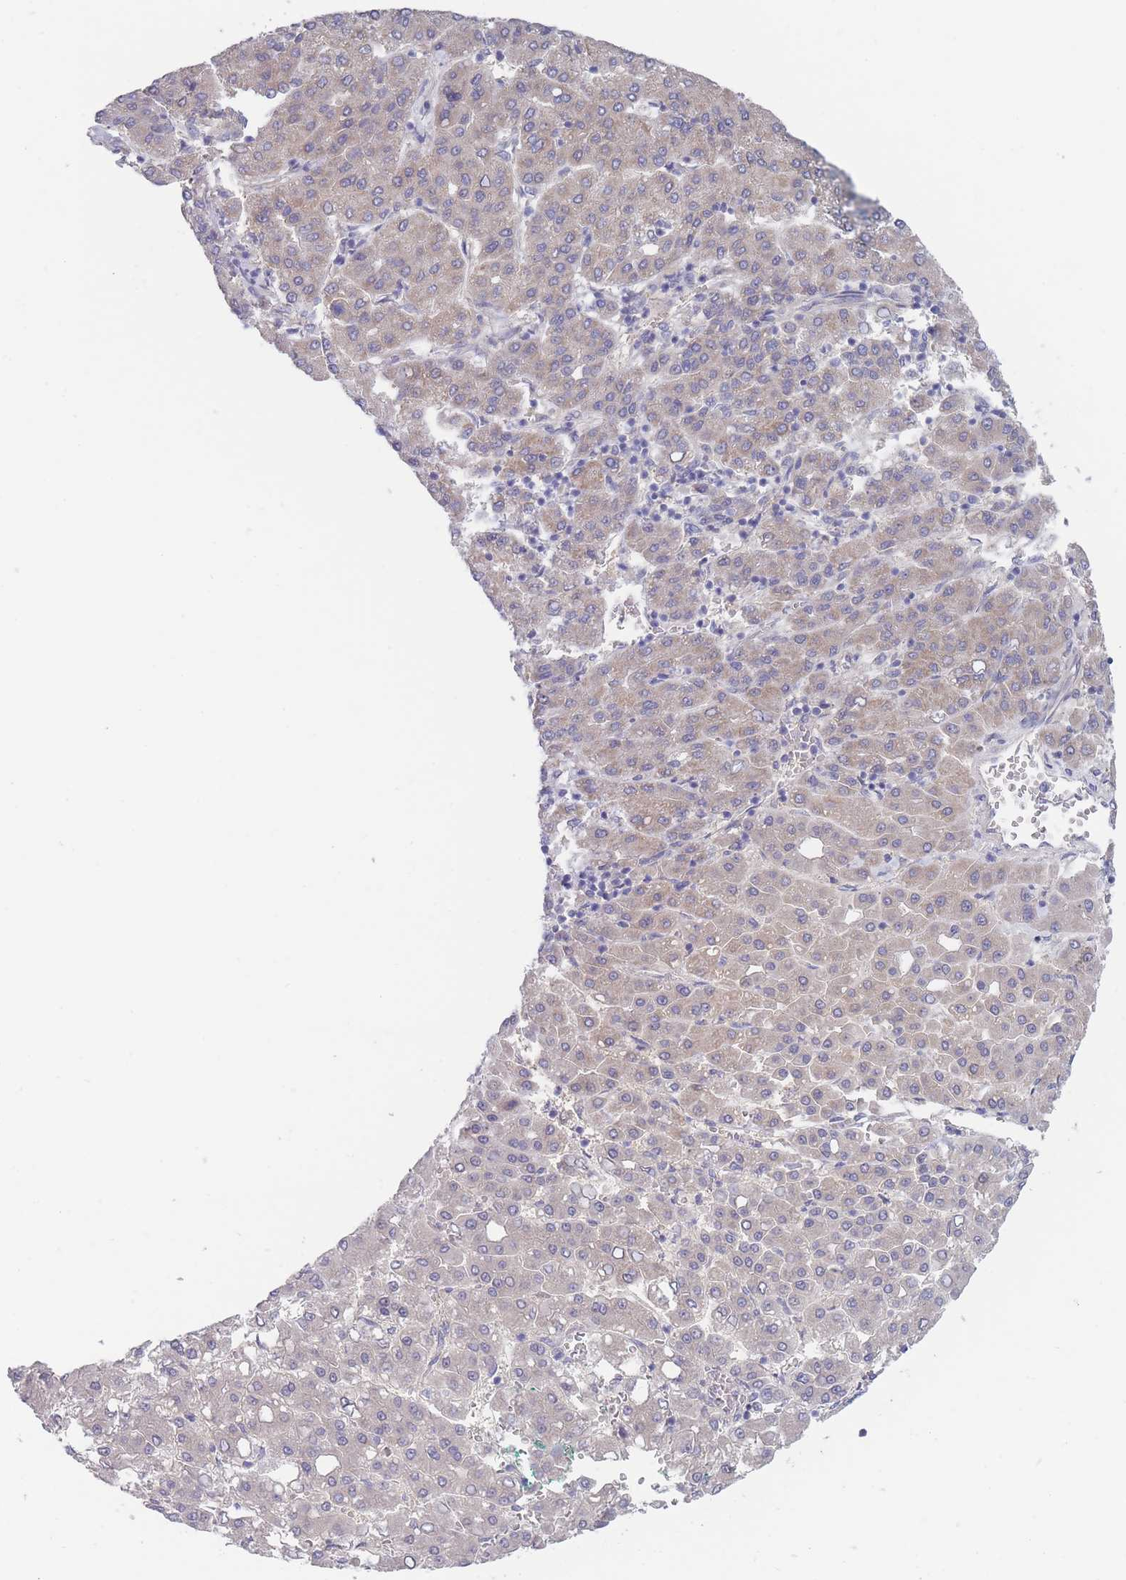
{"staining": {"intensity": "weak", "quantity": "25%-75%", "location": "cytoplasmic/membranous"}, "tissue": "liver cancer", "cell_type": "Tumor cells", "image_type": "cancer", "snomed": [{"axis": "morphology", "description": "Carcinoma, Hepatocellular, NOS"}, {"axis": "topography", "description": "Liver"}], "caption": "Immunohistochemical staining of liver cancer reveals low levels of weak cytoplasmic/membranous protein staining in about 25%-75% of tumor cells.", "gene": "ZNF281", "patient": {"sex": "male", "age": 65}}